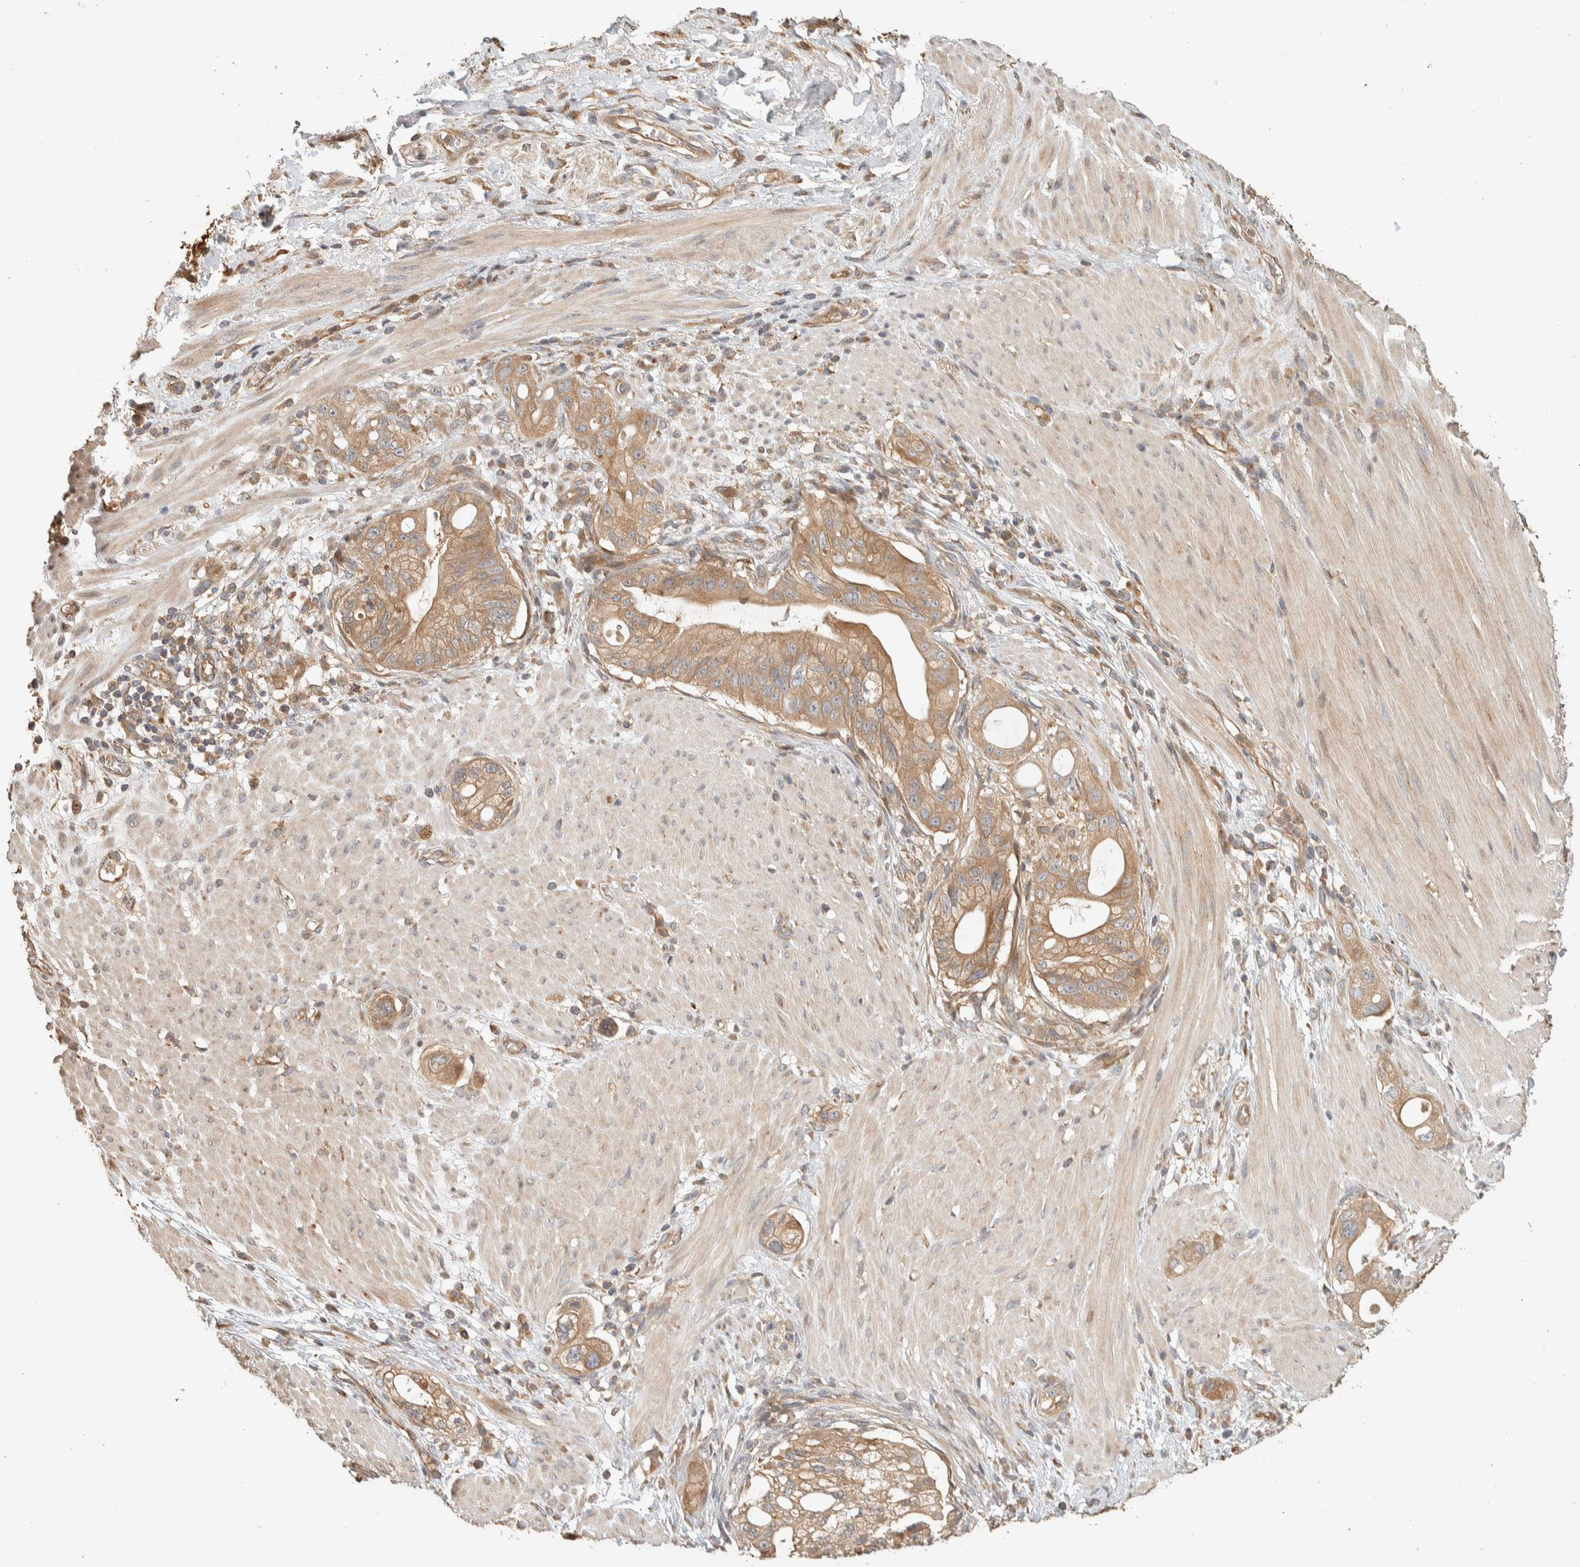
{"staining": {"intensity": "moderate", "quantity": ">75%", "location": "cytoplasmic/membranous"}, "tissue": "stomach cancer", "cell_type": "Tumor cells", "image_type": "cancer", "snomed": [{"axis": "morphology", "description": "Adenocarcinoma, NOS"}, {"axis": "topography", "description": "Stomach"}, {"axis": "topography", "description": "Stomach, lower"}], "caption": "The image displays a brown stain indicating the presence of a protein in the cytoplasmic/membranous of tumor cells in stomach cancer (adenocarcinoma). (Brightfield microscopy of DAB IHC at high magnification).", "gene": "EXOC7", "patient": {"sex": "female", "age": 48}}